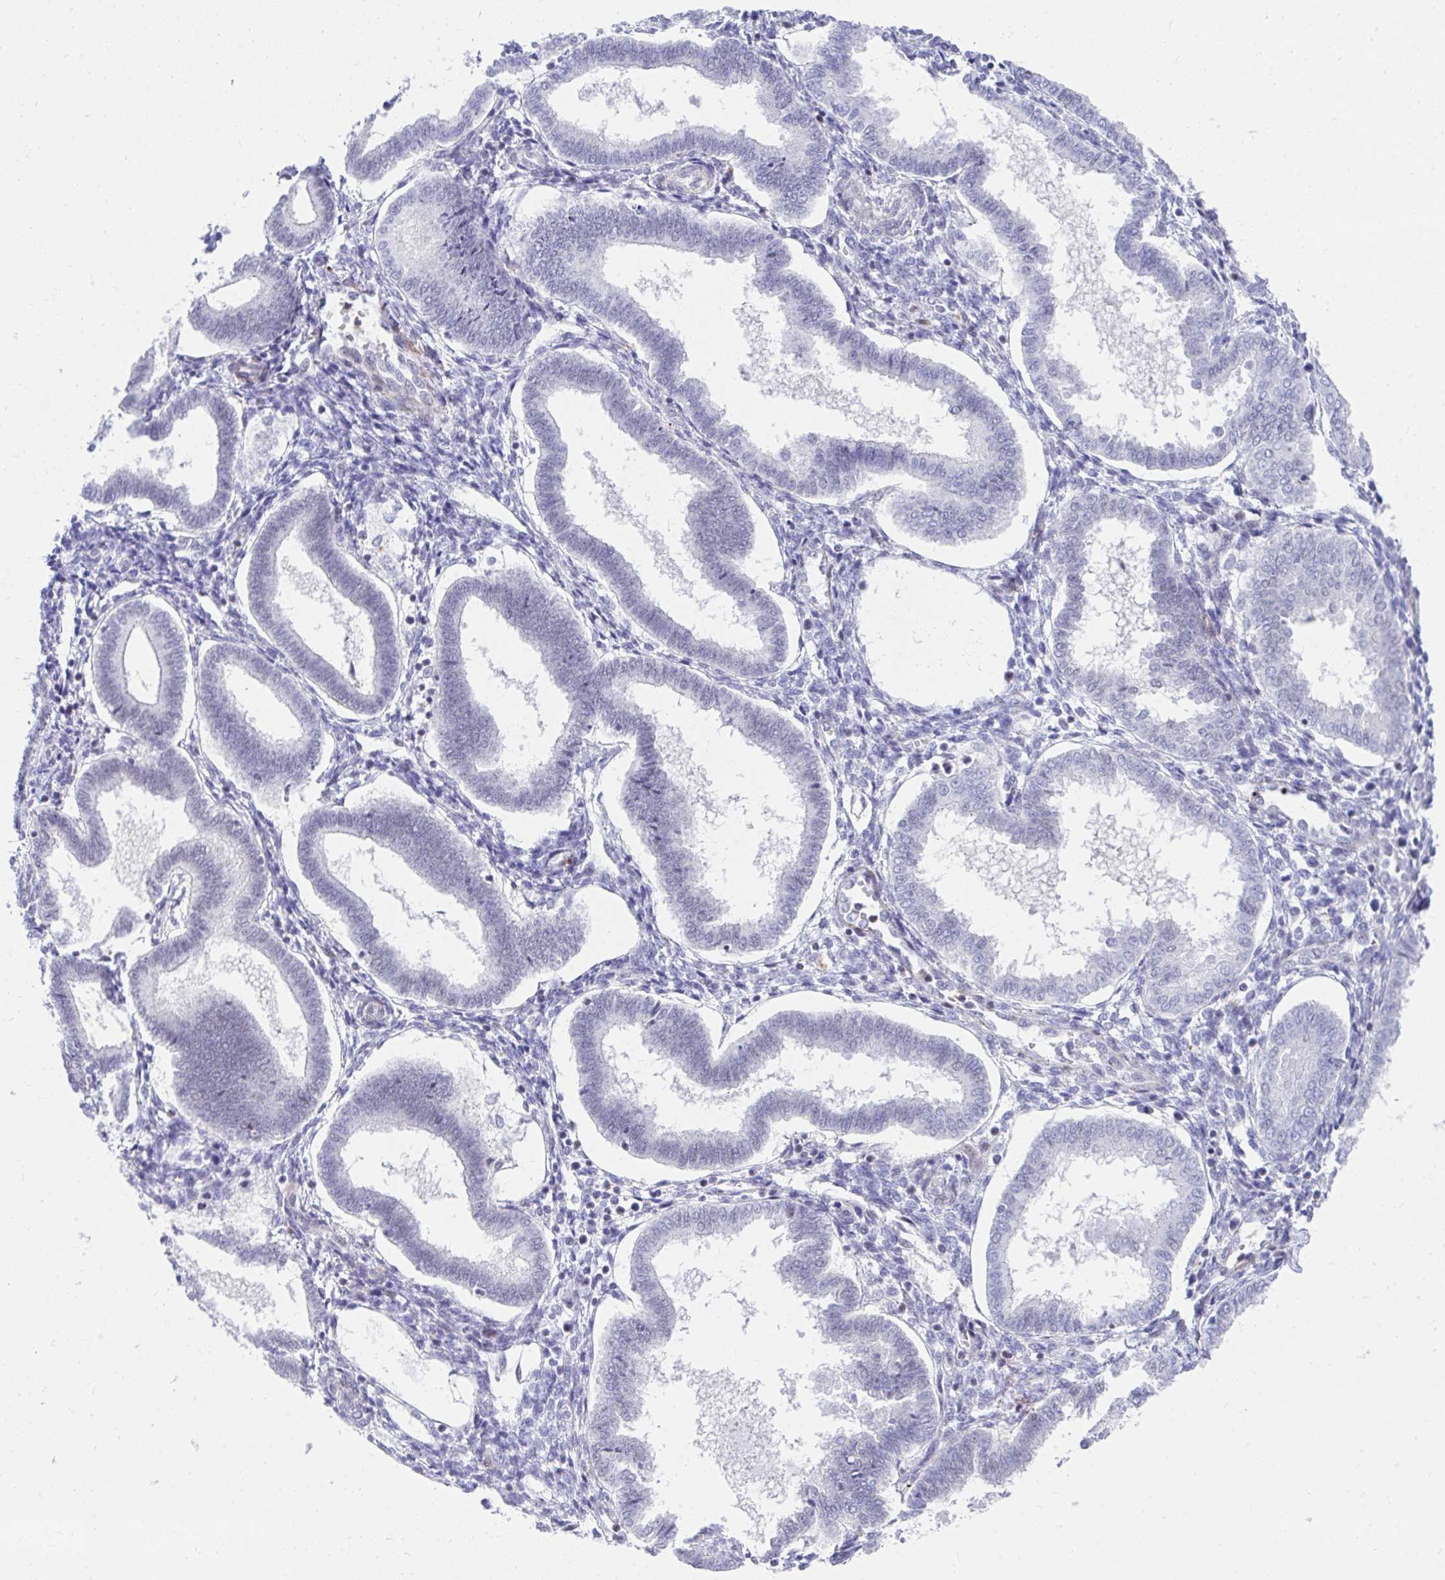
{"staining": {"intensity": "negative", "quantity": "none", "location": "none"}, "tissue": "endometrium", "cell_type": "Cells in endometrial stroma", "image_type": "normal", "snomed": [{"axis": "morphology", "description": "Normal tissue, NOS"}, {"axis": "topography", "description": "Endometrium"}], "caption": "This is an immunohistochemistry photomicrograph of unremarkable endometrium. There is no positivity in cells in endometrial stroma.", "gene": "CSTB", "patient": {"sex": "female", "age": 24}}